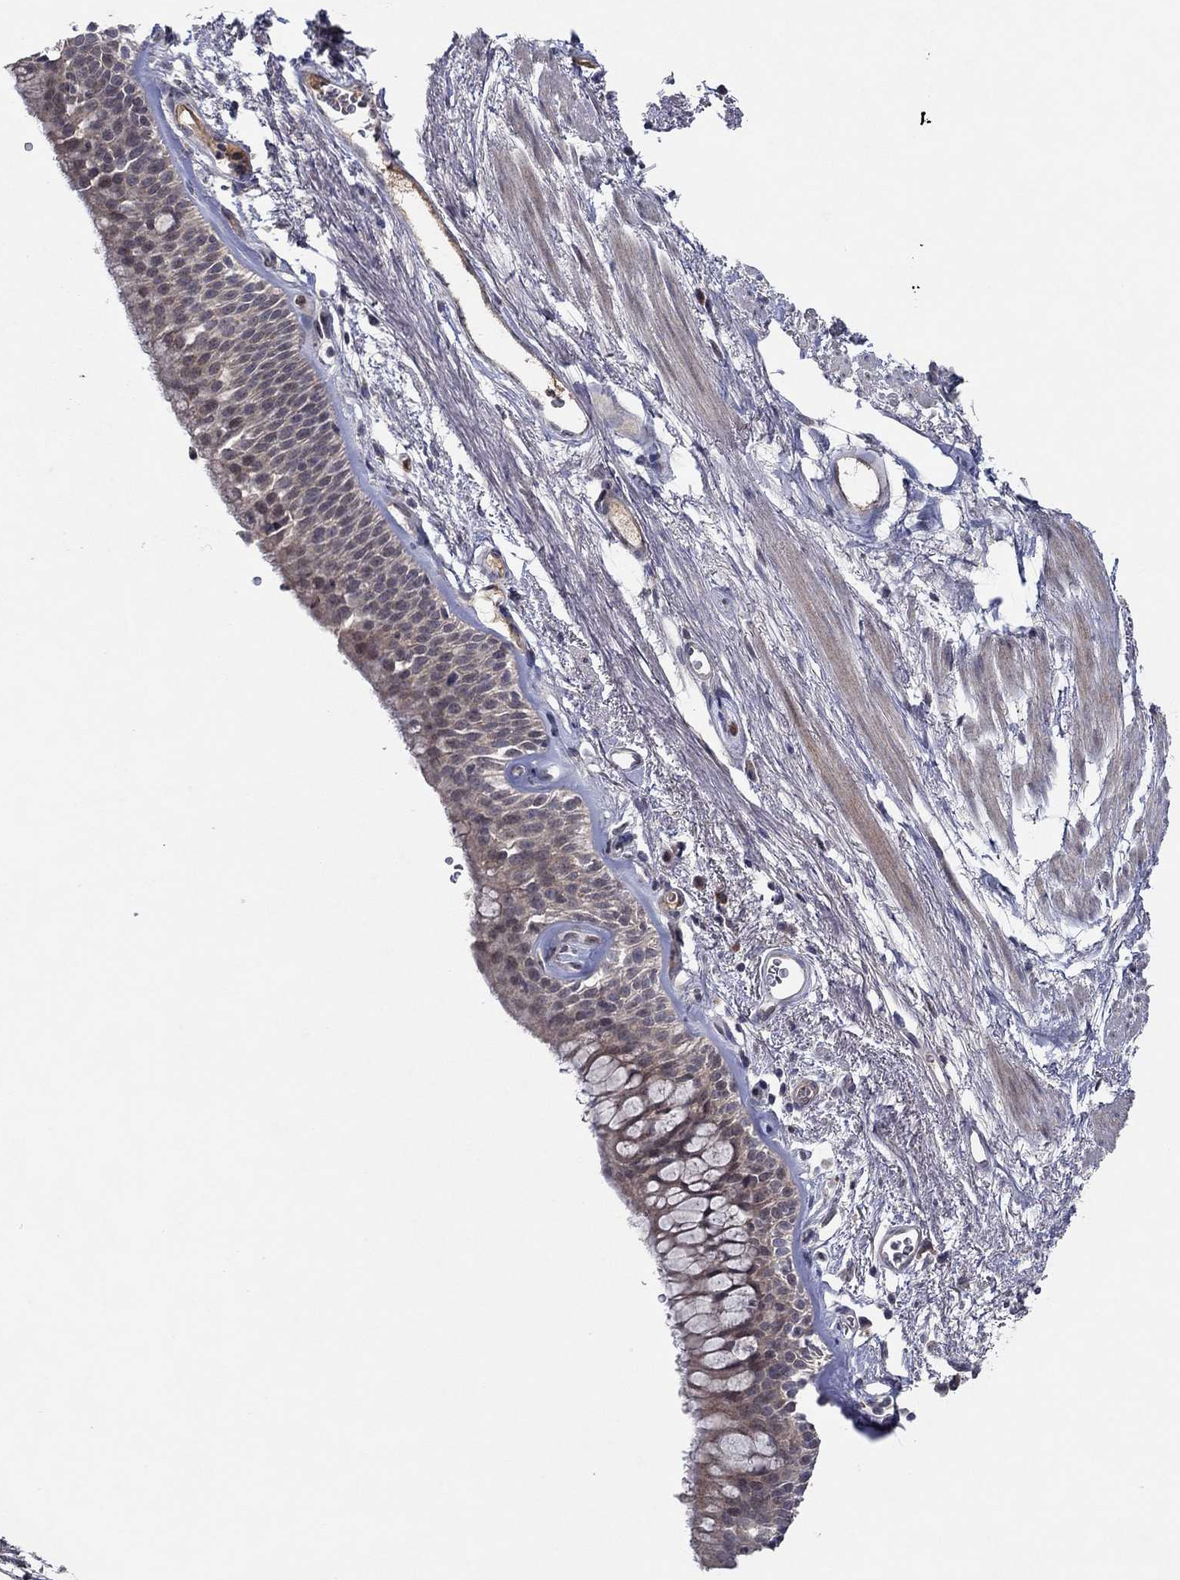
{"staining": {"intensity": "weak", "quantity": ">75%", "location": "cytoplasmic/membranous"}, "tissue": "bronchus", "cell_type": "Respiratory epithelial cells", "image_type": "normal", "snomed": [{"axis": "morphology", "description": "Normal tissue, NOS"}, {"axis": "topography", "description": "Bronchus"}, {"axis": "topography", "description": "Lung"}], "caption": "A photomicrograph showing weak cytoplasmic/membranous staining in approximately >75% of respiratory epithelial cells in unremarkable bronchus, as visualized by brown immunohistochemical staining.", "gene": "IL4", "patient": {"sex": "female", "age": 57}}